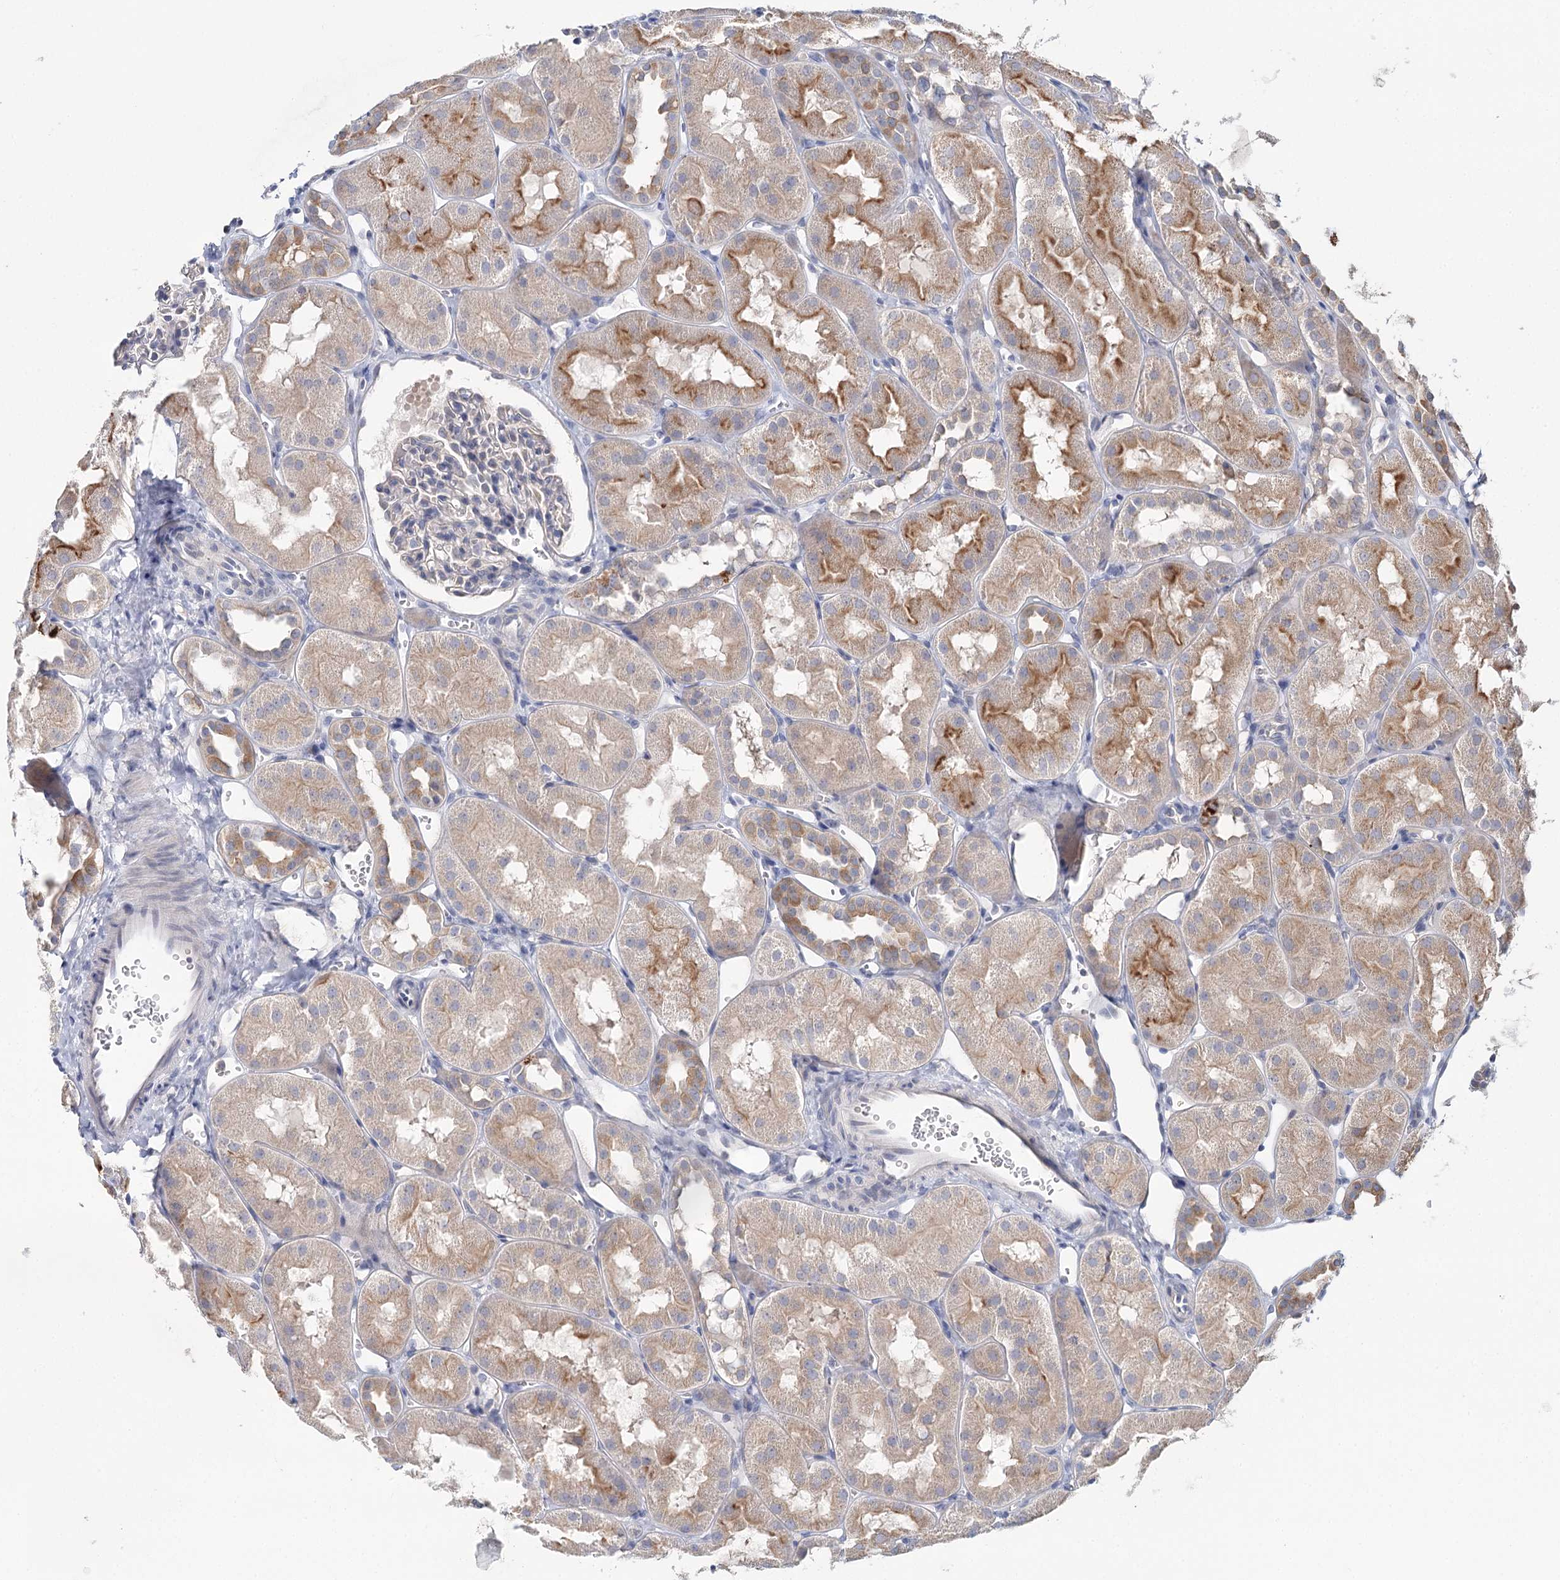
{"staining": {"intensity": "negative", "quantity": "none", "location": "none"}, "tissue": "kidney", "cell_type": "Cells in glomeruli", "image_type": "normal", "snomed": [{"axis": "morphology", "description": "Normal tissue, NOS"}, {"axis": "topography", "description": "Kidney"}, {"axis": "topography", "description": "Urinary bladder"}], "caption": "Immunohistochemistry photomicrograph of benign kidney: kidney stained with DAB exhibits no significant protein positivity in cells in glomeruli.", "gene": "DAPK1", "patient": {"sex": "male", "age": 16}}